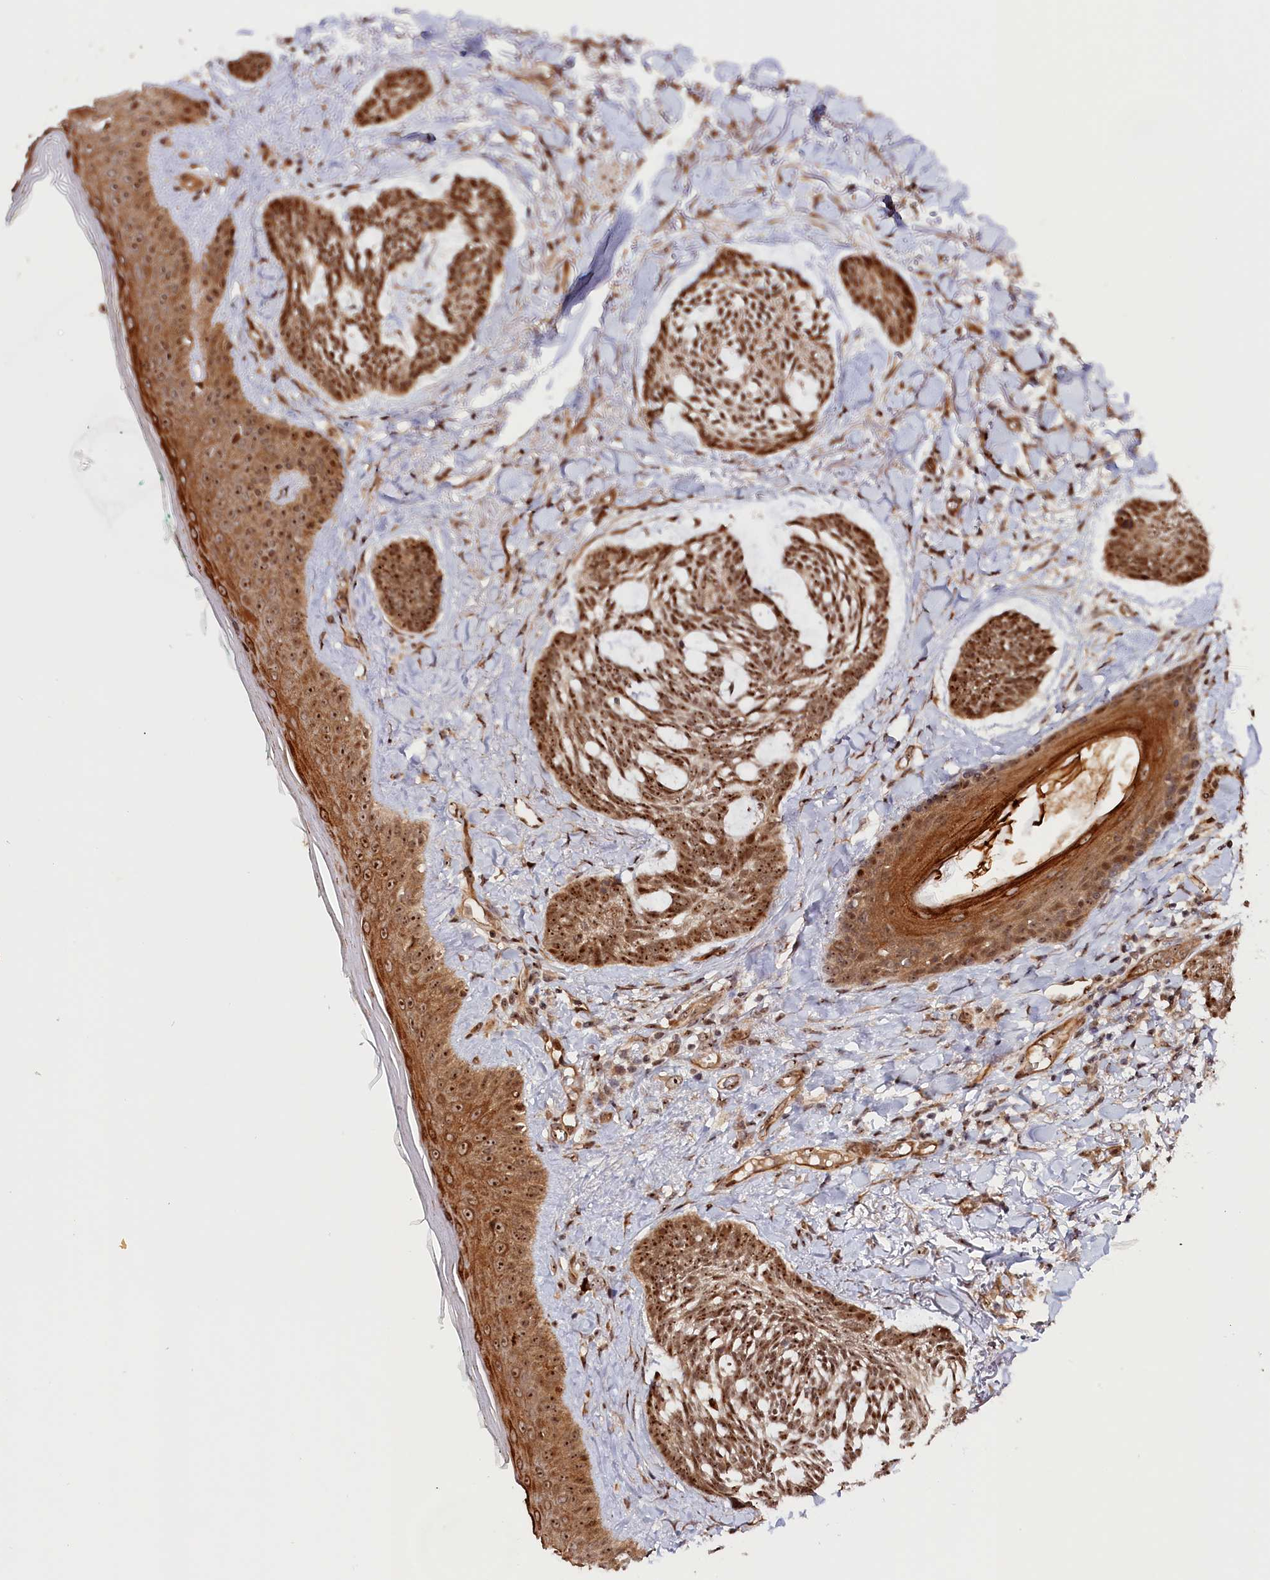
{"staining": {"intensity": "strong", "quantity": ">75%", "location": "cytoplasmic/membranous,nuclear"}, "tissue": "skin cancer", "cell_type": "Tumor cells", "image_type": "cancer", "snomed": [{"axis": "morphology", "description": "Basal cell carcinoma"}, {"axis": "topography", "description": "Skin"}], "caption": "Brown immunohistochemical staining in human basal cell carcinoma (skin) reveals strong cytoplasmic/membranous and nuclear expression in about >75% of tumor cells.", "gene": "ANKRD24", "patient": {"sex": "male", "age": 43}}